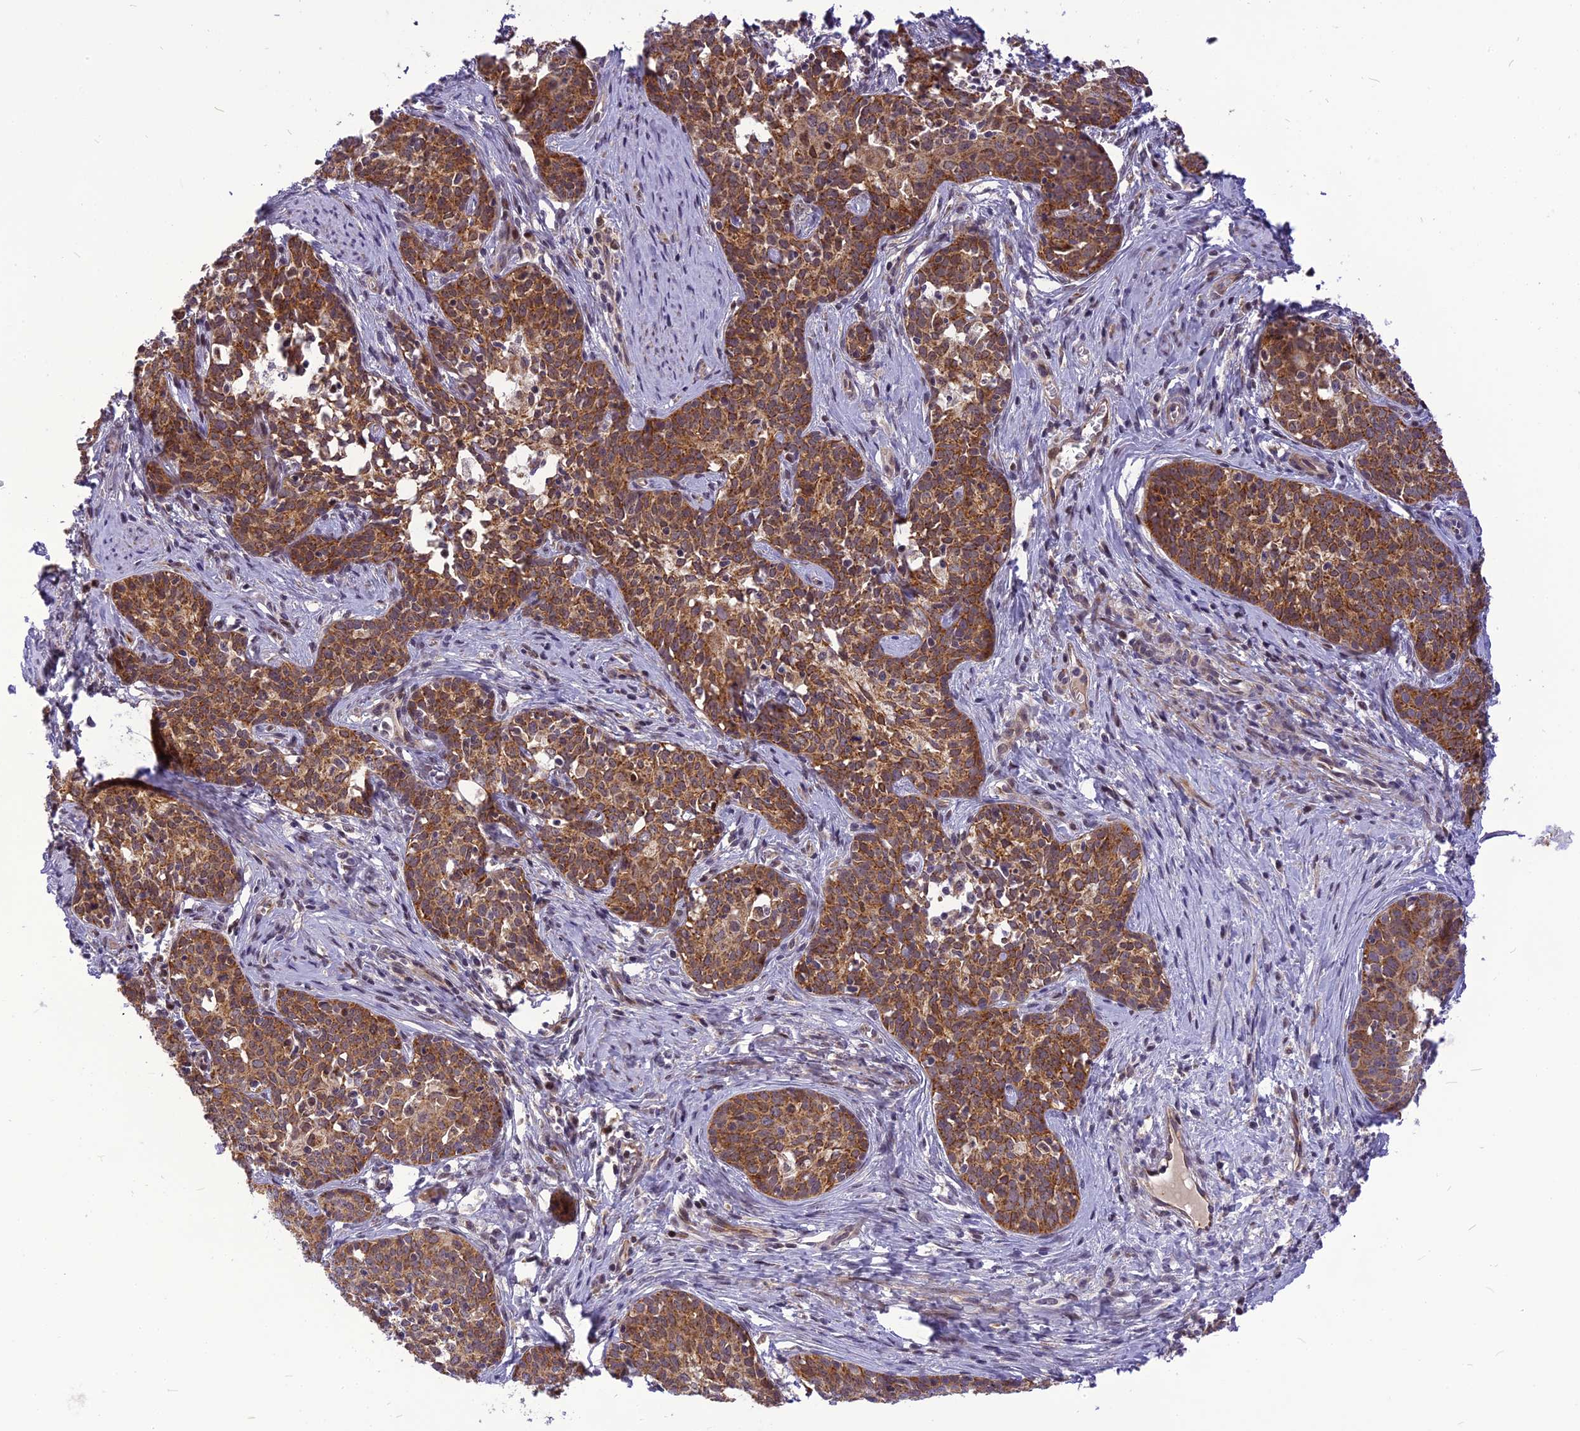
{"staining": {"intensity": "moderate", "quantity": ">75%", "location": "cytoplasmic/membranous,nuclear"}, "tissue": "cervical cancer", "cell_type": "Tumor cells", "image_type": "cancer", "snomed": [{"axis": "morphology", "description": "Squamous cell carcinoma, NOS"}, {"axis": "topography", "description": "Cervix"}], "caption": "Immunohistochemical staining of squamous cell carcinoma (cervical) exhibits medium levels of moderate cytoplasmic/membranous and nuclear protein expression in approximately >75% of tumor cells.", "gene": "CMC1", "patient": {"sex": "female", "age": 52}}